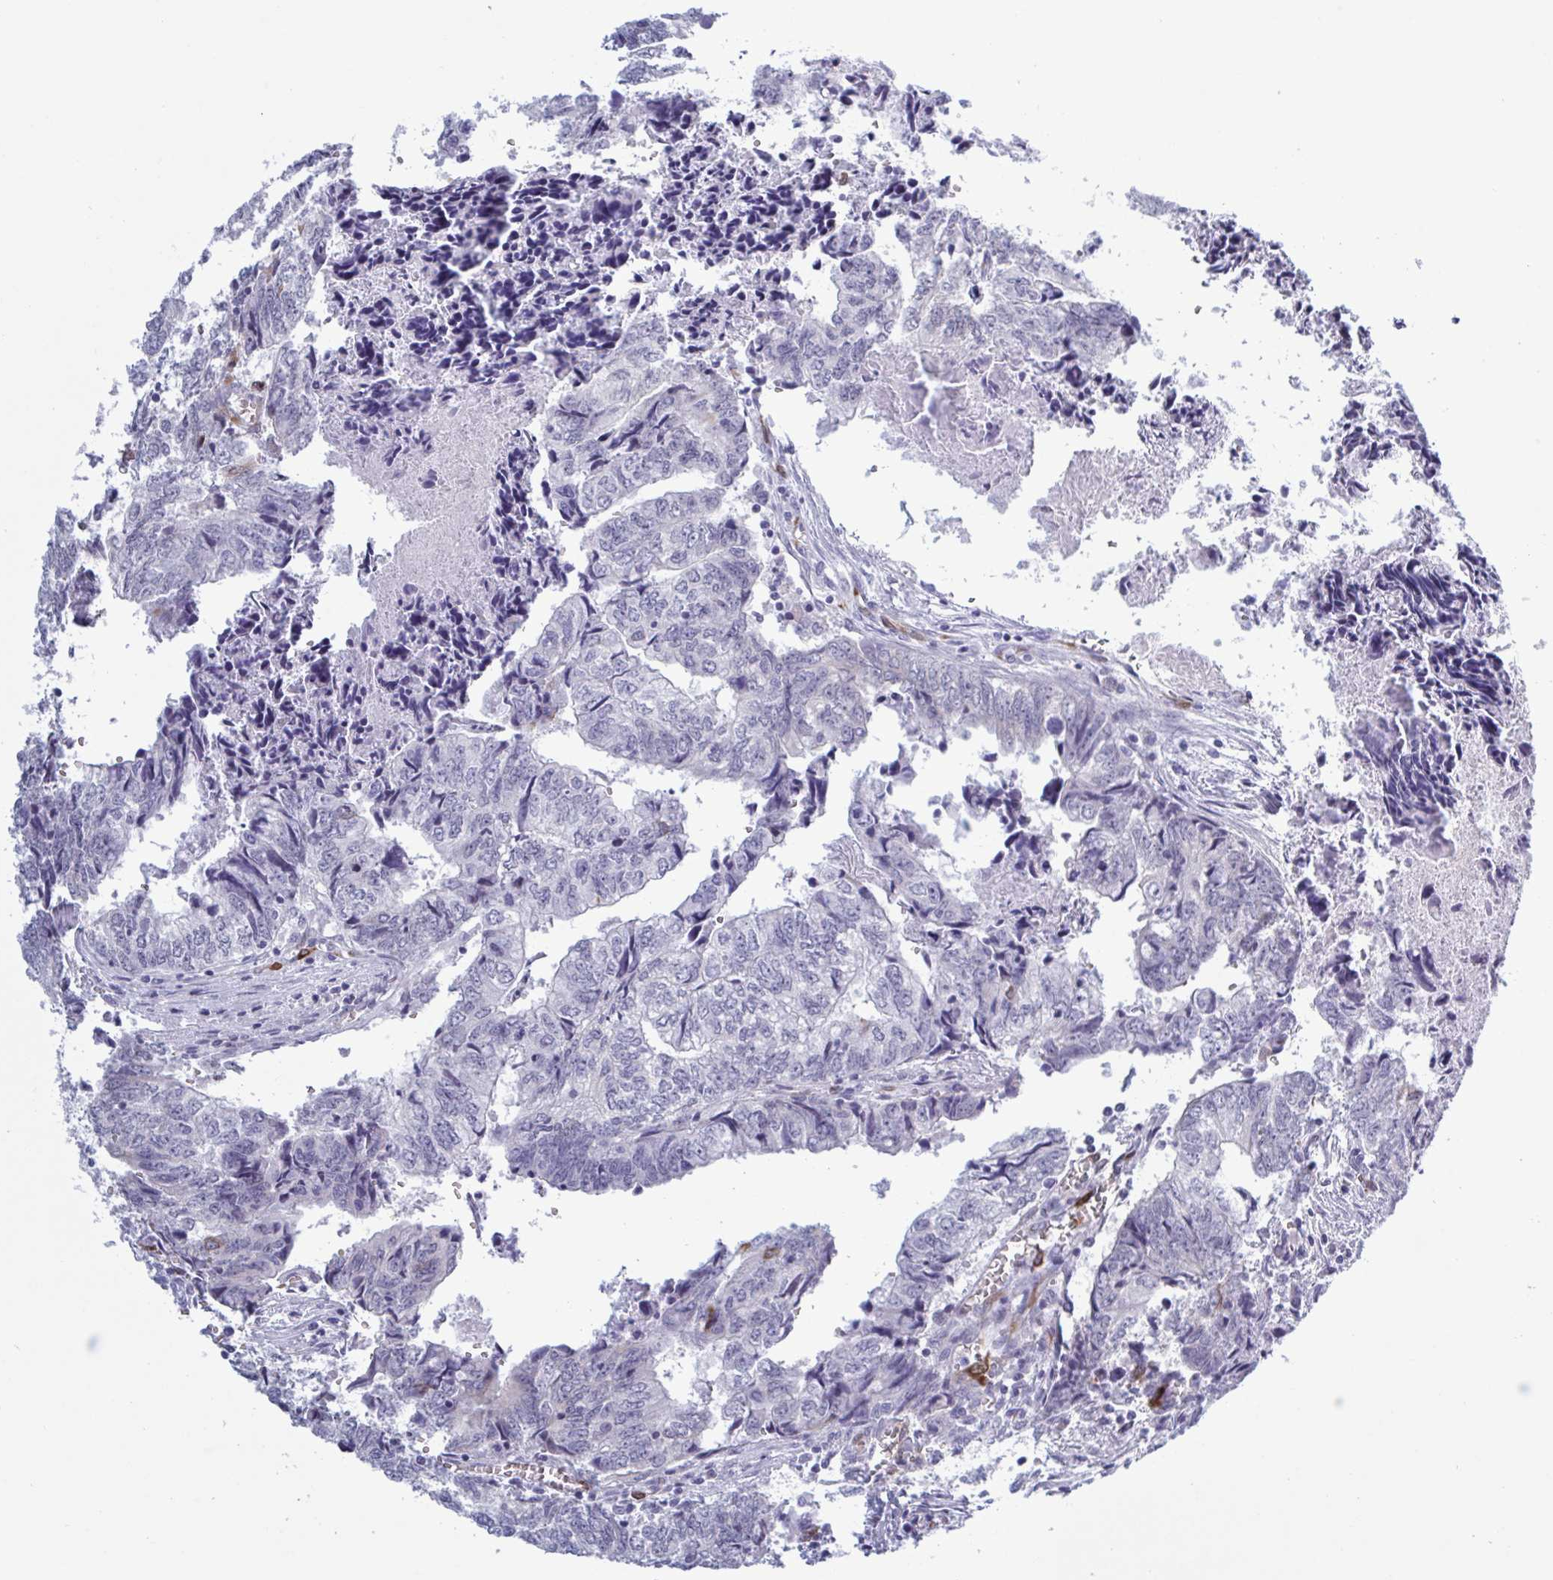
{"staining": {"intensity": "negative", "quantity": "none", "location": "none"}, "tissue": "colorectal cancer", "cell_type": "Tumor cells", "image_type": "cancer", "snomed": [{"axis": "morphology", "description": "Adenocarcinoma, NOS"}, {"axis": "topography", "description": "Colon"}], "caption": "The immunohistochemistry histopathology image has no significant expression in tumor cells of colorectal adenocarcinoma tissue.", "gene": "HSD11B2", "patient": {"sex": "male", "age": 86}}